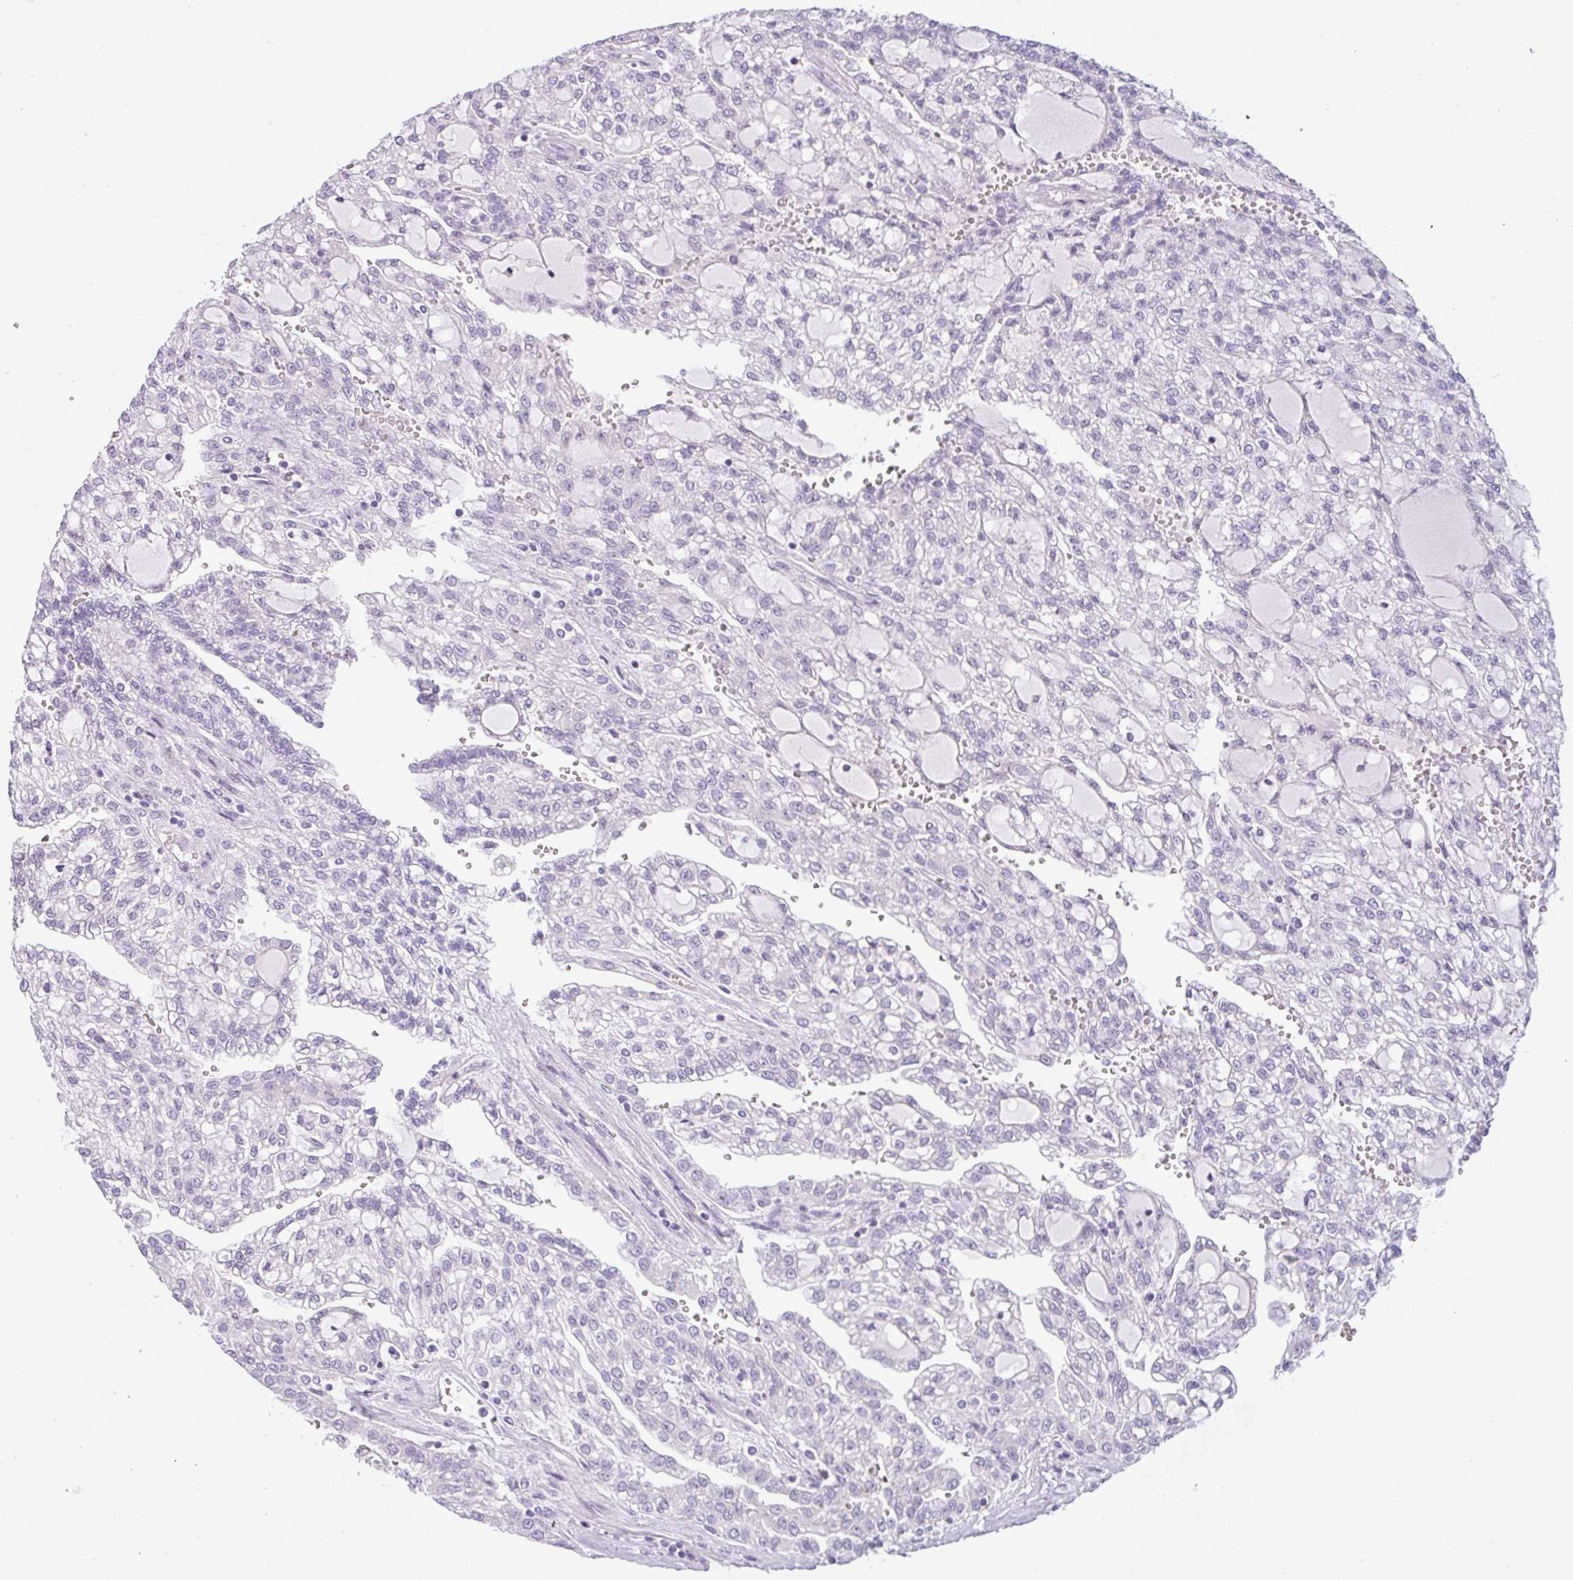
{"staining": {"intensity": "negative", "quantity": "none", "location": "none"}, "tissue": "renal cancer", "cell_type": "Tumor cells", "image_type": "cancer", "snomed": [{"axis": "morphology", "description": "Adenocarcinoma, NOS"}, {"axis": "topography", "description": "Kidney"}], "caption": "Tumor cells show no significant positivity in renal cancer (adenocarcinoma).", "gene": "LPAR4", "patient": {"sex": "male", "age": 63}}